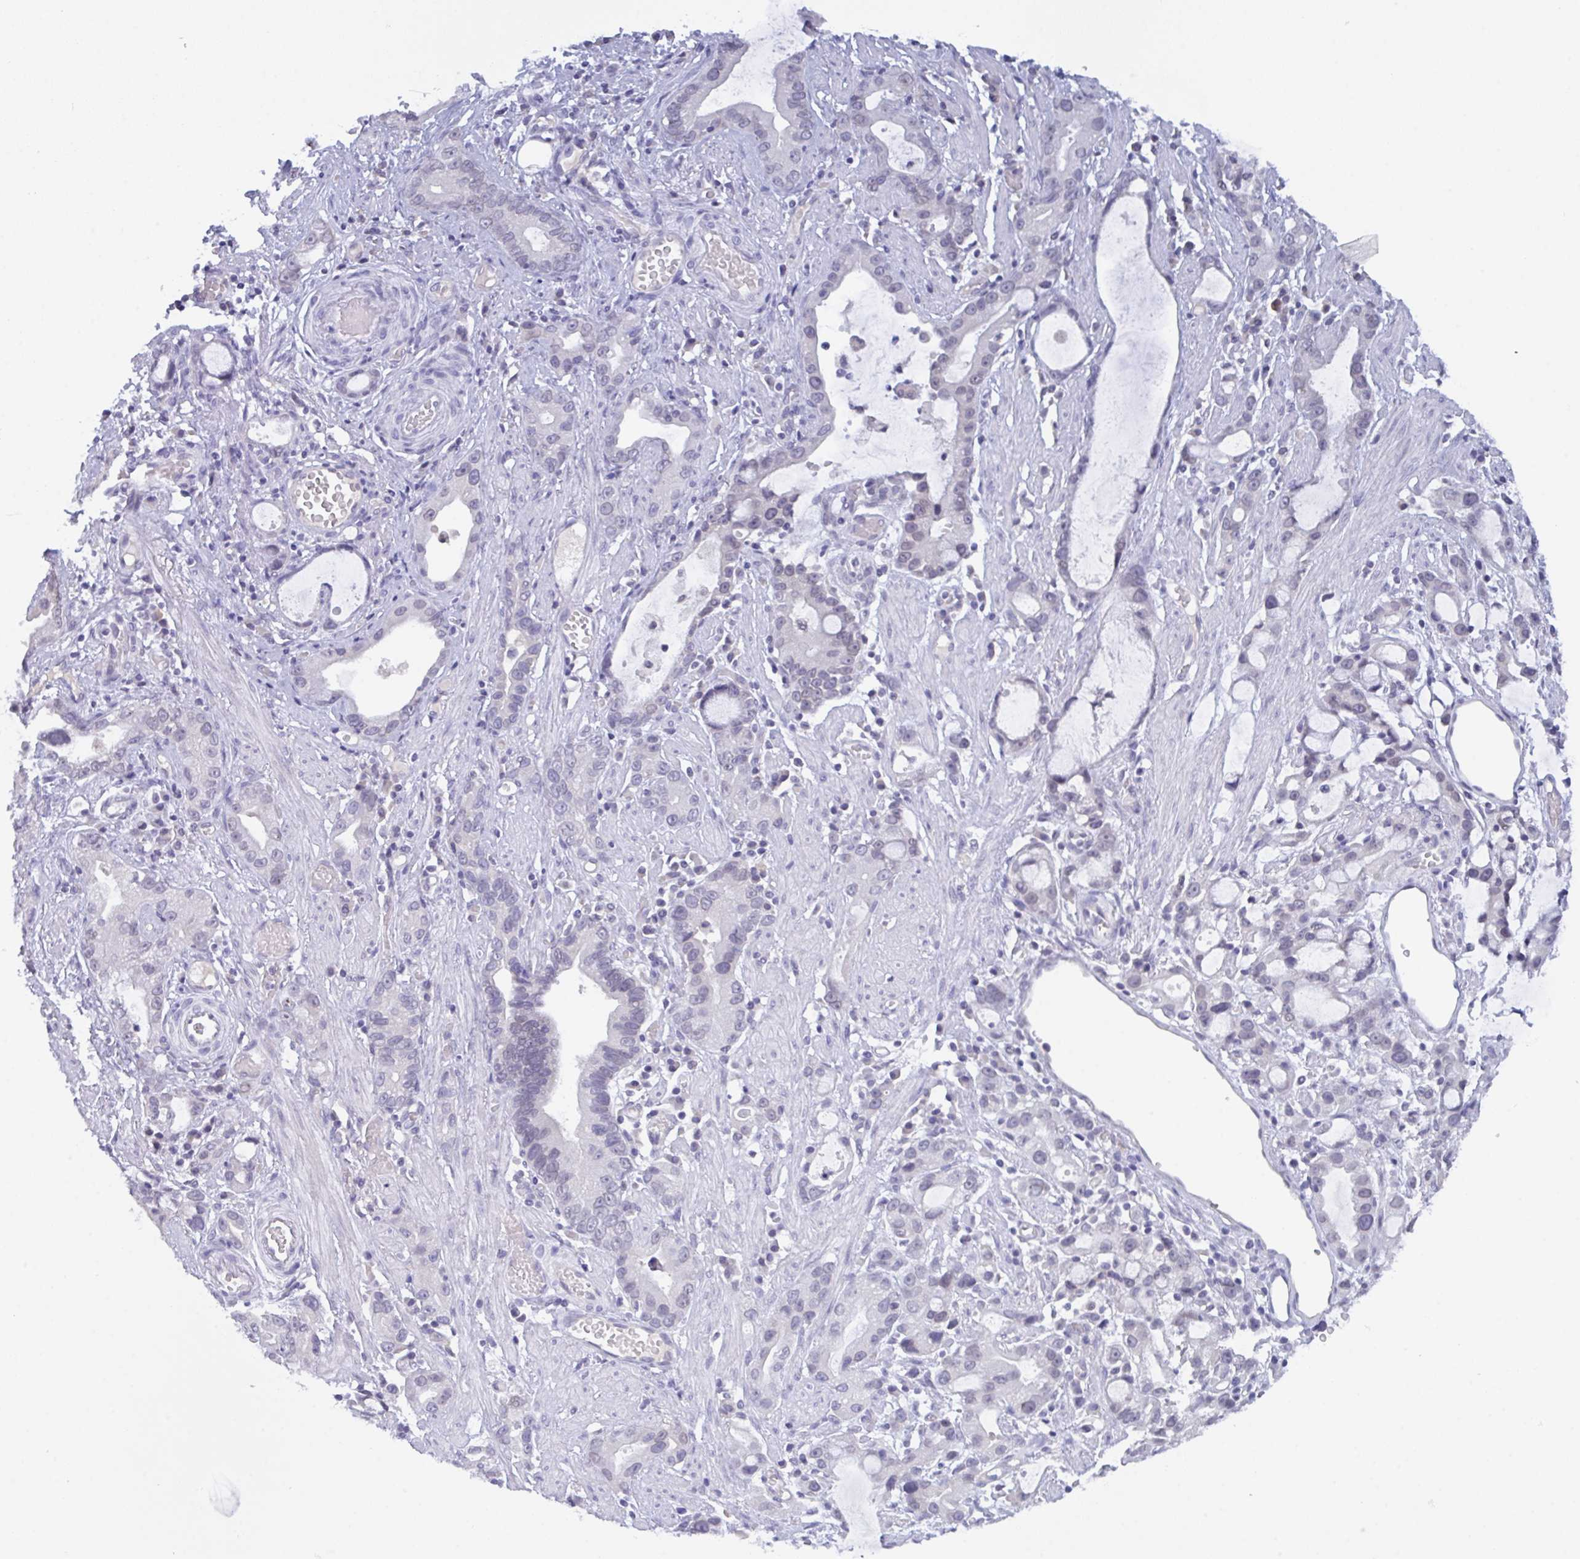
{"staining": {"intensity": "negative", "quantity": "none", "location": "none"}, "tissue": "stomach cancer", "cell_type": "Tumor cells", "image_type": "cancer", "snomed": [{"axis": "morphology", "description": "Adenocarcinoma, NOS"}, {"axis": "topography", "description": "Stomach"}], "caption": "The IHC histopathology image has no significant positivity in tumor cells of stomach cancer (adenocarcinoma) tissue. (DAB (3,3'-diaminobenzidine) IHC, high magnification).", "gene": "SERPINB13", "patient": {"sex": "male", "age": 55}}